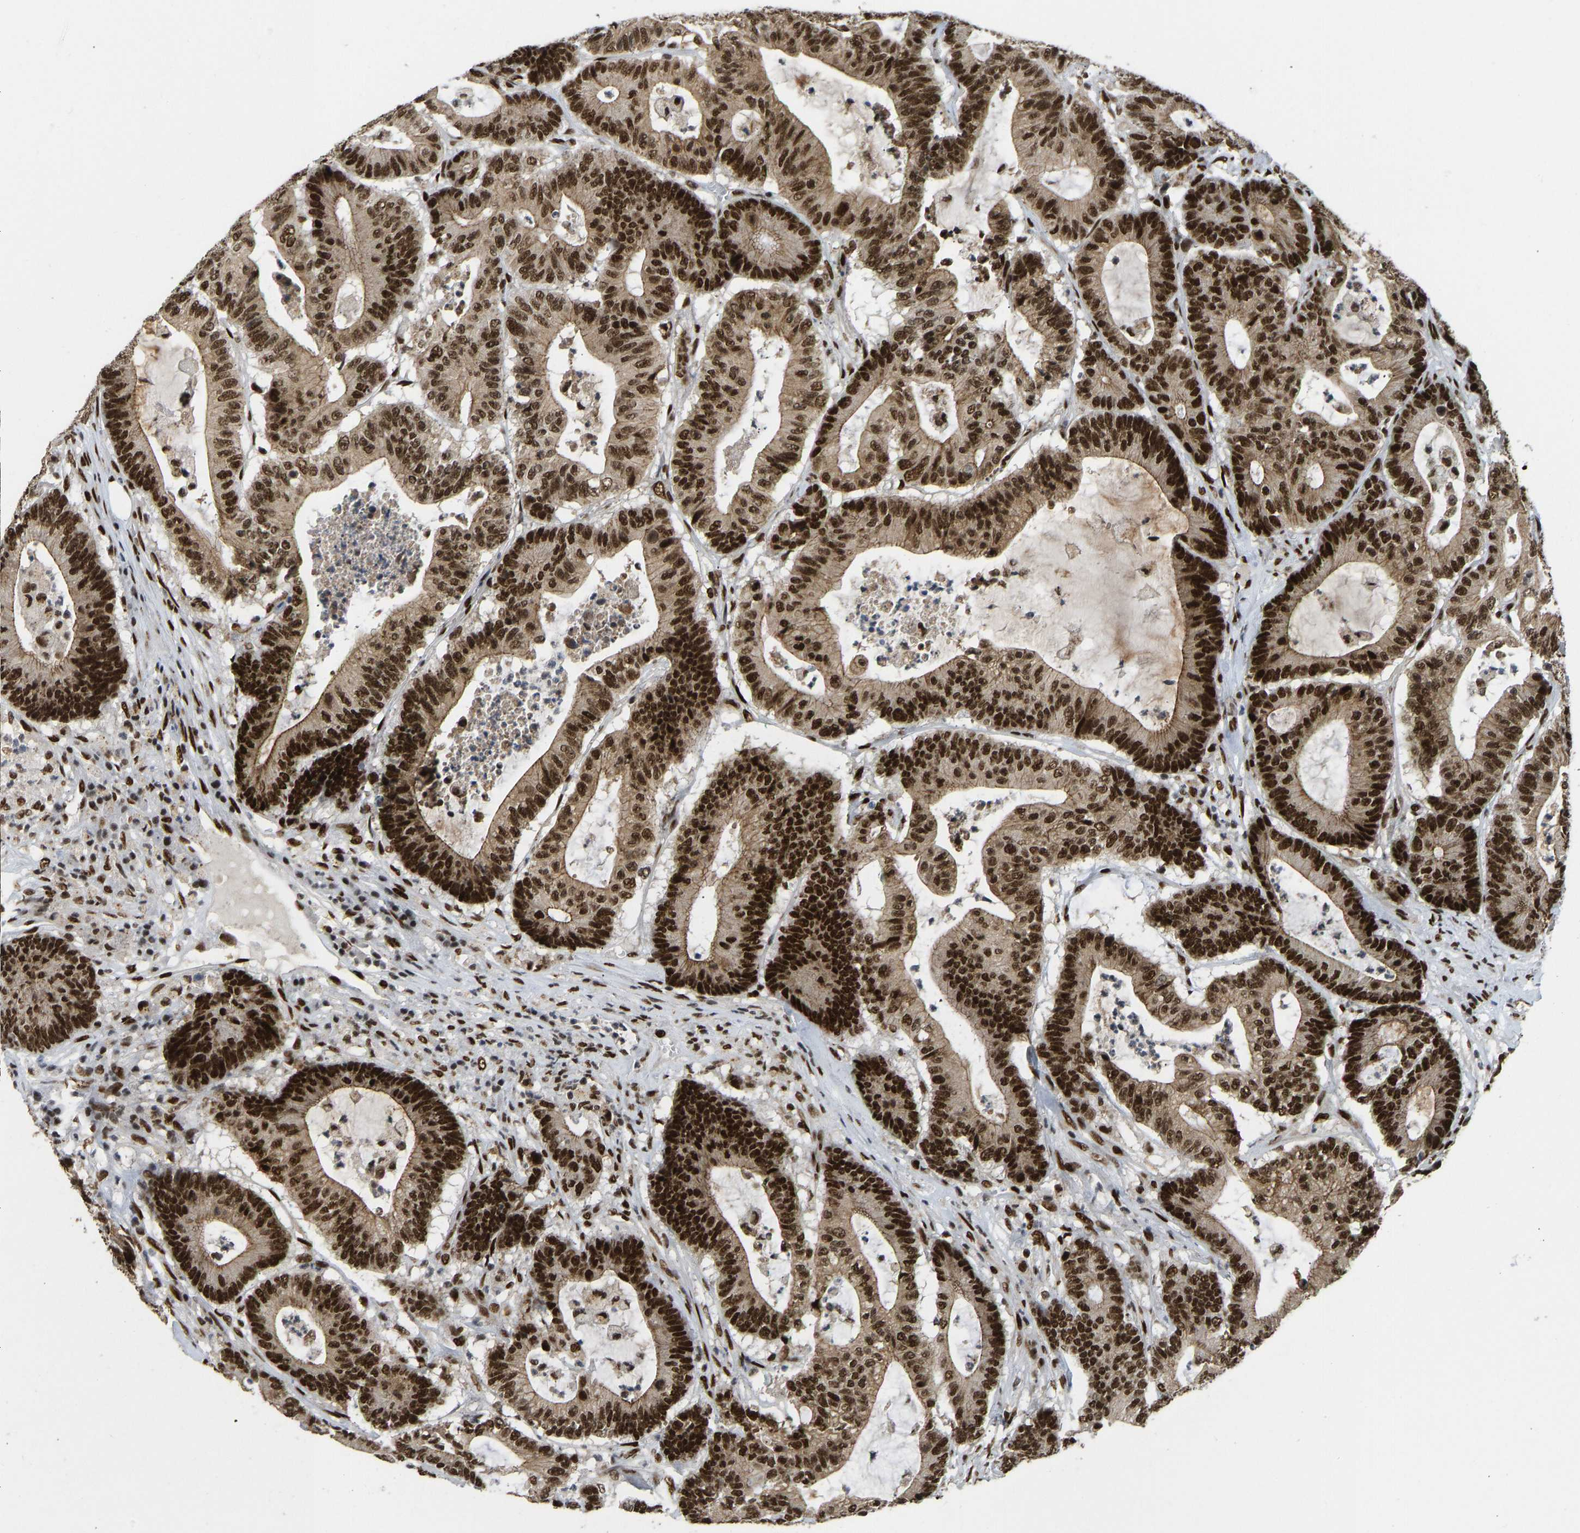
{"staining": {"intensity": "strong", "quantity": ">75%", "location": "cytoplasmic/membranous,nuclear"}, "tissue": "colorectal cancer", "cell_type": "Tumor cells", "image_type": "cancer", "snomed": [{"axis": "morphology", "description": "Adenocarcinoma, NOS"}, {"axis": "topography", "description": "Colon"}], "caption": "High-magnification brightfield microscopy of colorectal cancer (adenocarcinoma) stained with DAB (brown) and counterstained with hematoxylin (blue). tumor cells exhibit strong cytoplasmic/membranous and nuclear expression is seen in about>75% of cells. (DAB IHC, brown staining for protein, blue staining for nuclei).", "gene": "FOXK1", "patient": {"sex": "female", "age": 84}}